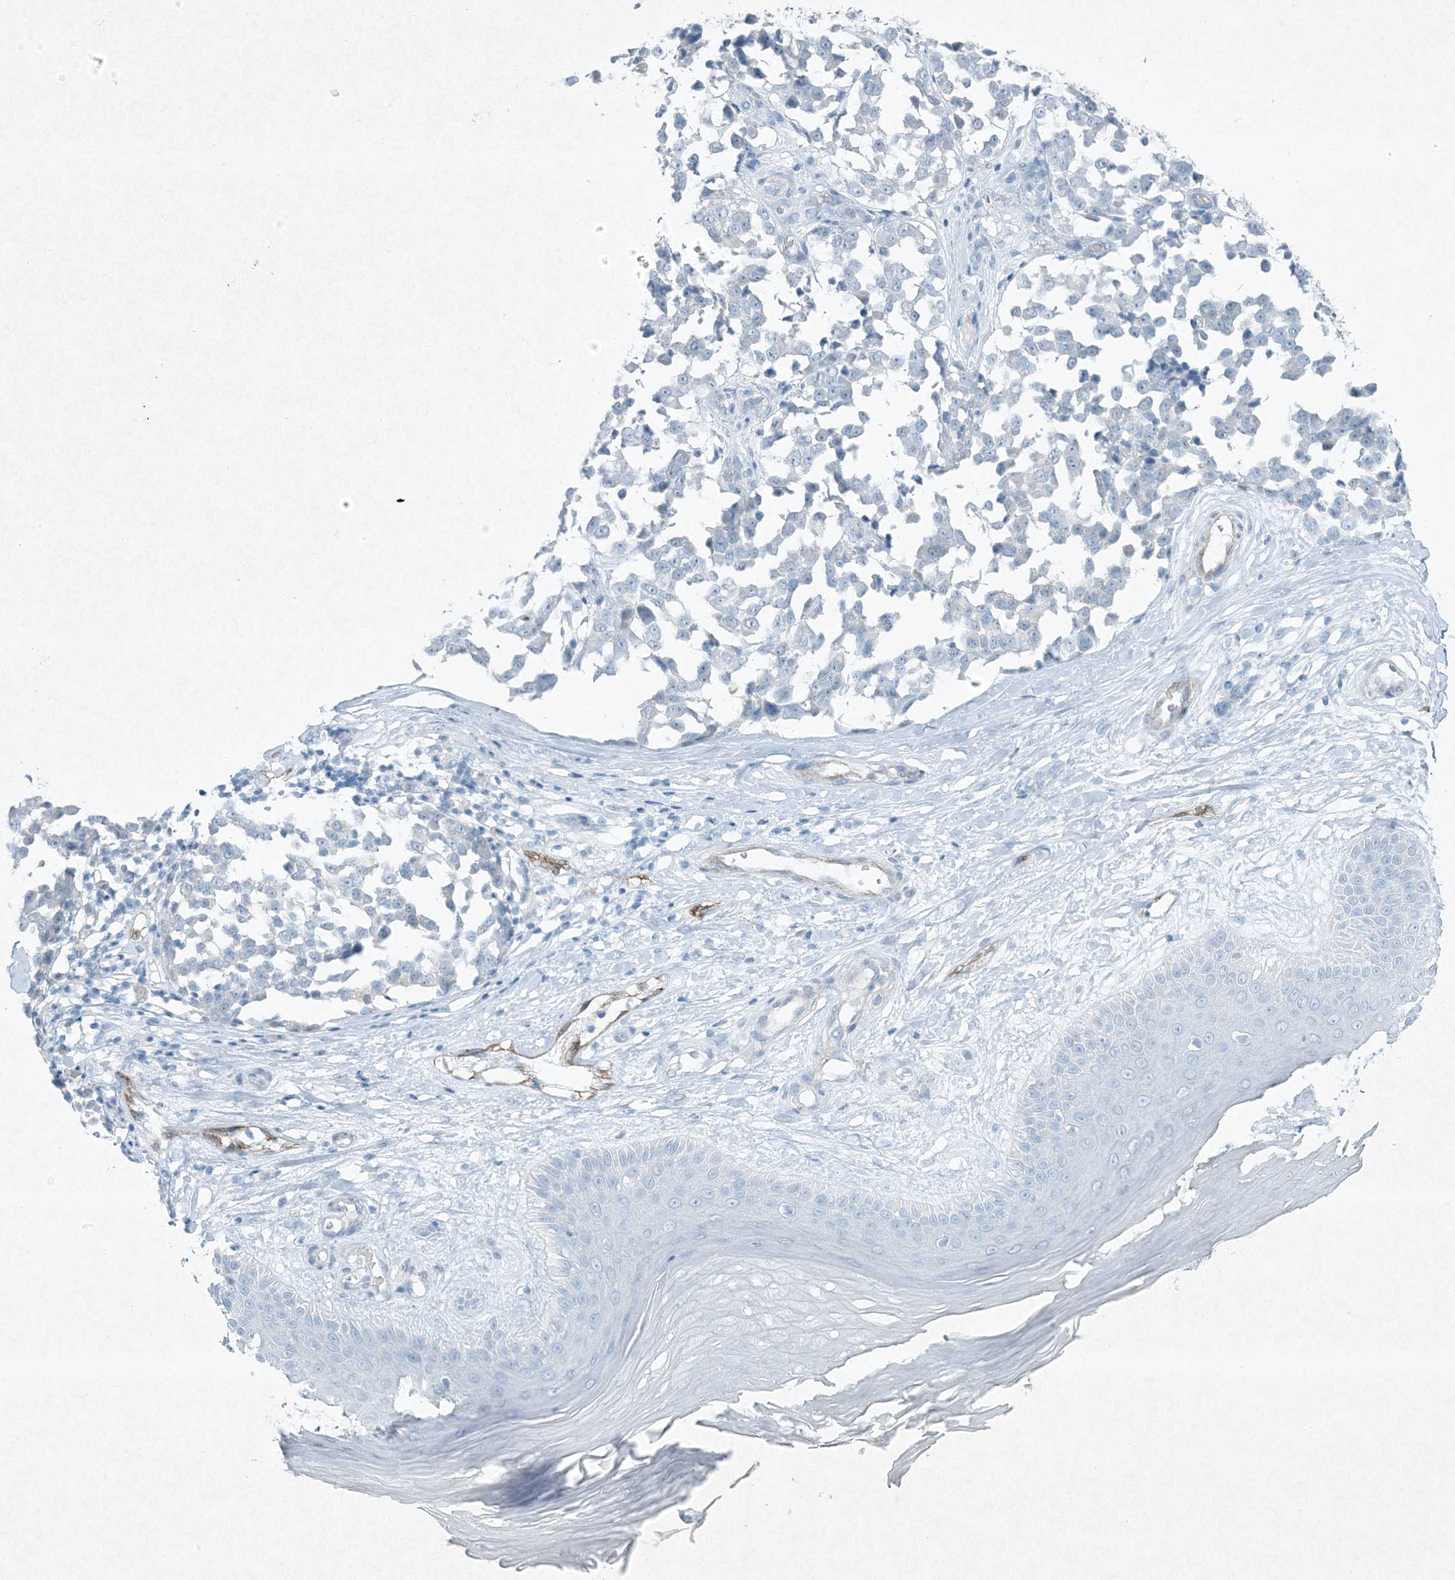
{"staining": {"intensity": "negative", "quantity": "none", "location": "none"}, "tissue": "melanoma", "cell_type": "Tumor cells", "image_type": "cancer", "snomed": [{"axis": "morphology", "description": "Malignant melanoma, NOS"}, {"axis": "topography", "description": "Skin"}], "caption": "Micrograph shows no significant protein positivity in tumor cells of malignant melanoma.", "gene": "PGM5", "patient": {"sex": "female", "age": 64}}